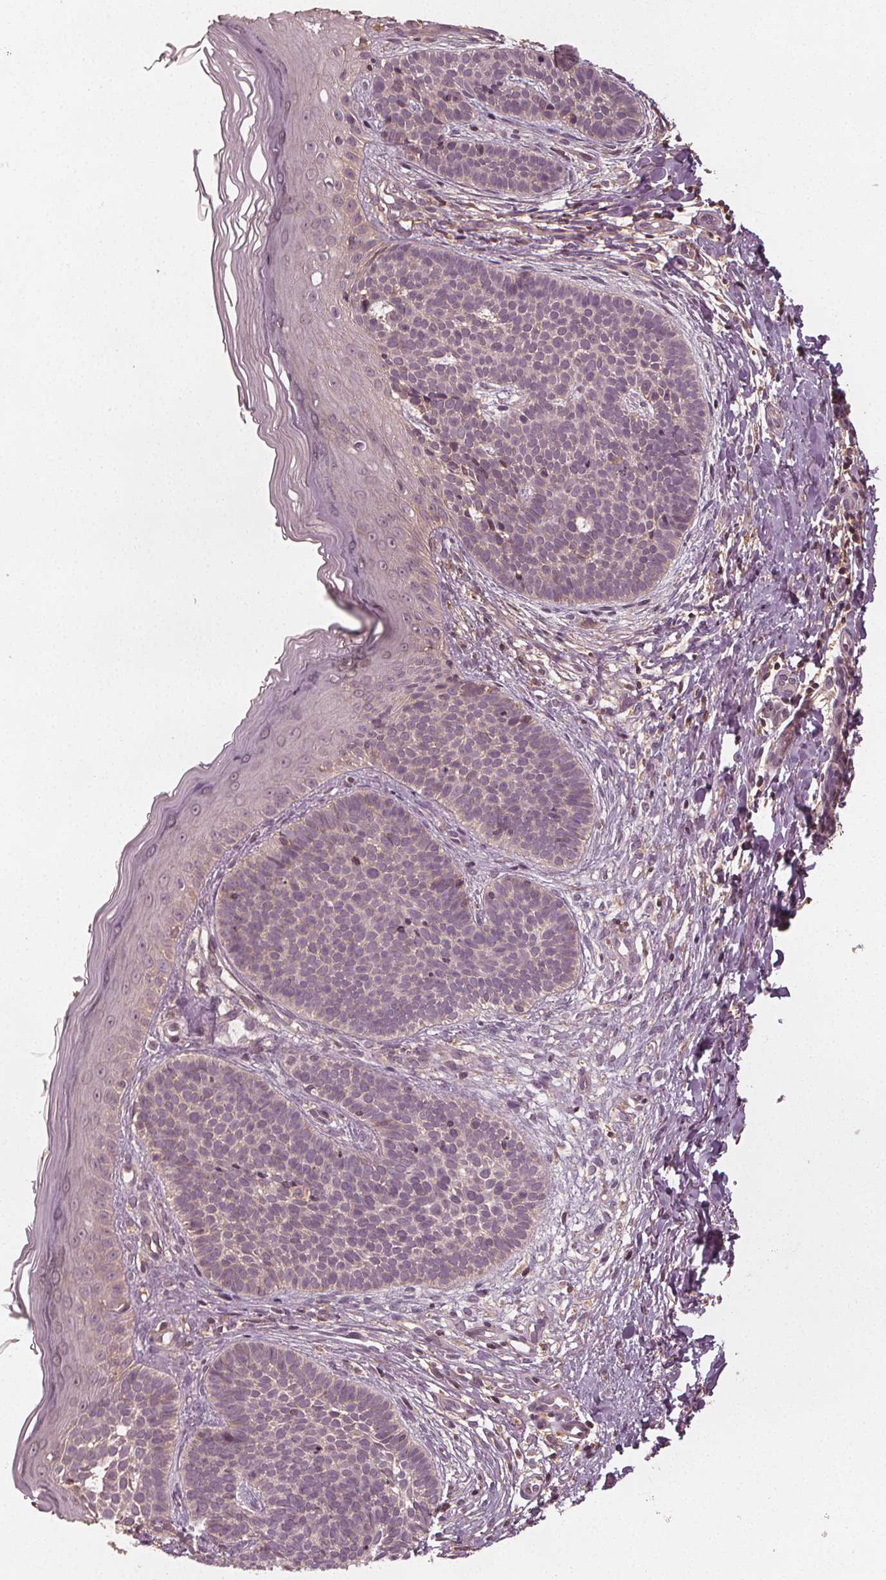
{"staining": {"intensity": "negative", "quantity": "none", "location": "none"}, "tissue": "skin cancer", "cell_type": "Tumor cells", "image_type": "cancer", "snomed": [{"axis": "morphology", "description": "Basal cell carcinoma"}, {"axis": "topography", "description": "Skin"}], "caption": "Tumor cells are negative for brown protein staining in skin basal cell carcinoma. (DAB (3,3'-diaminobenzidine) IHC visualized using brightfield microscopy, high magnification).", "gene": "GNB2", "patient": {"sex": "female", "age": 70}}